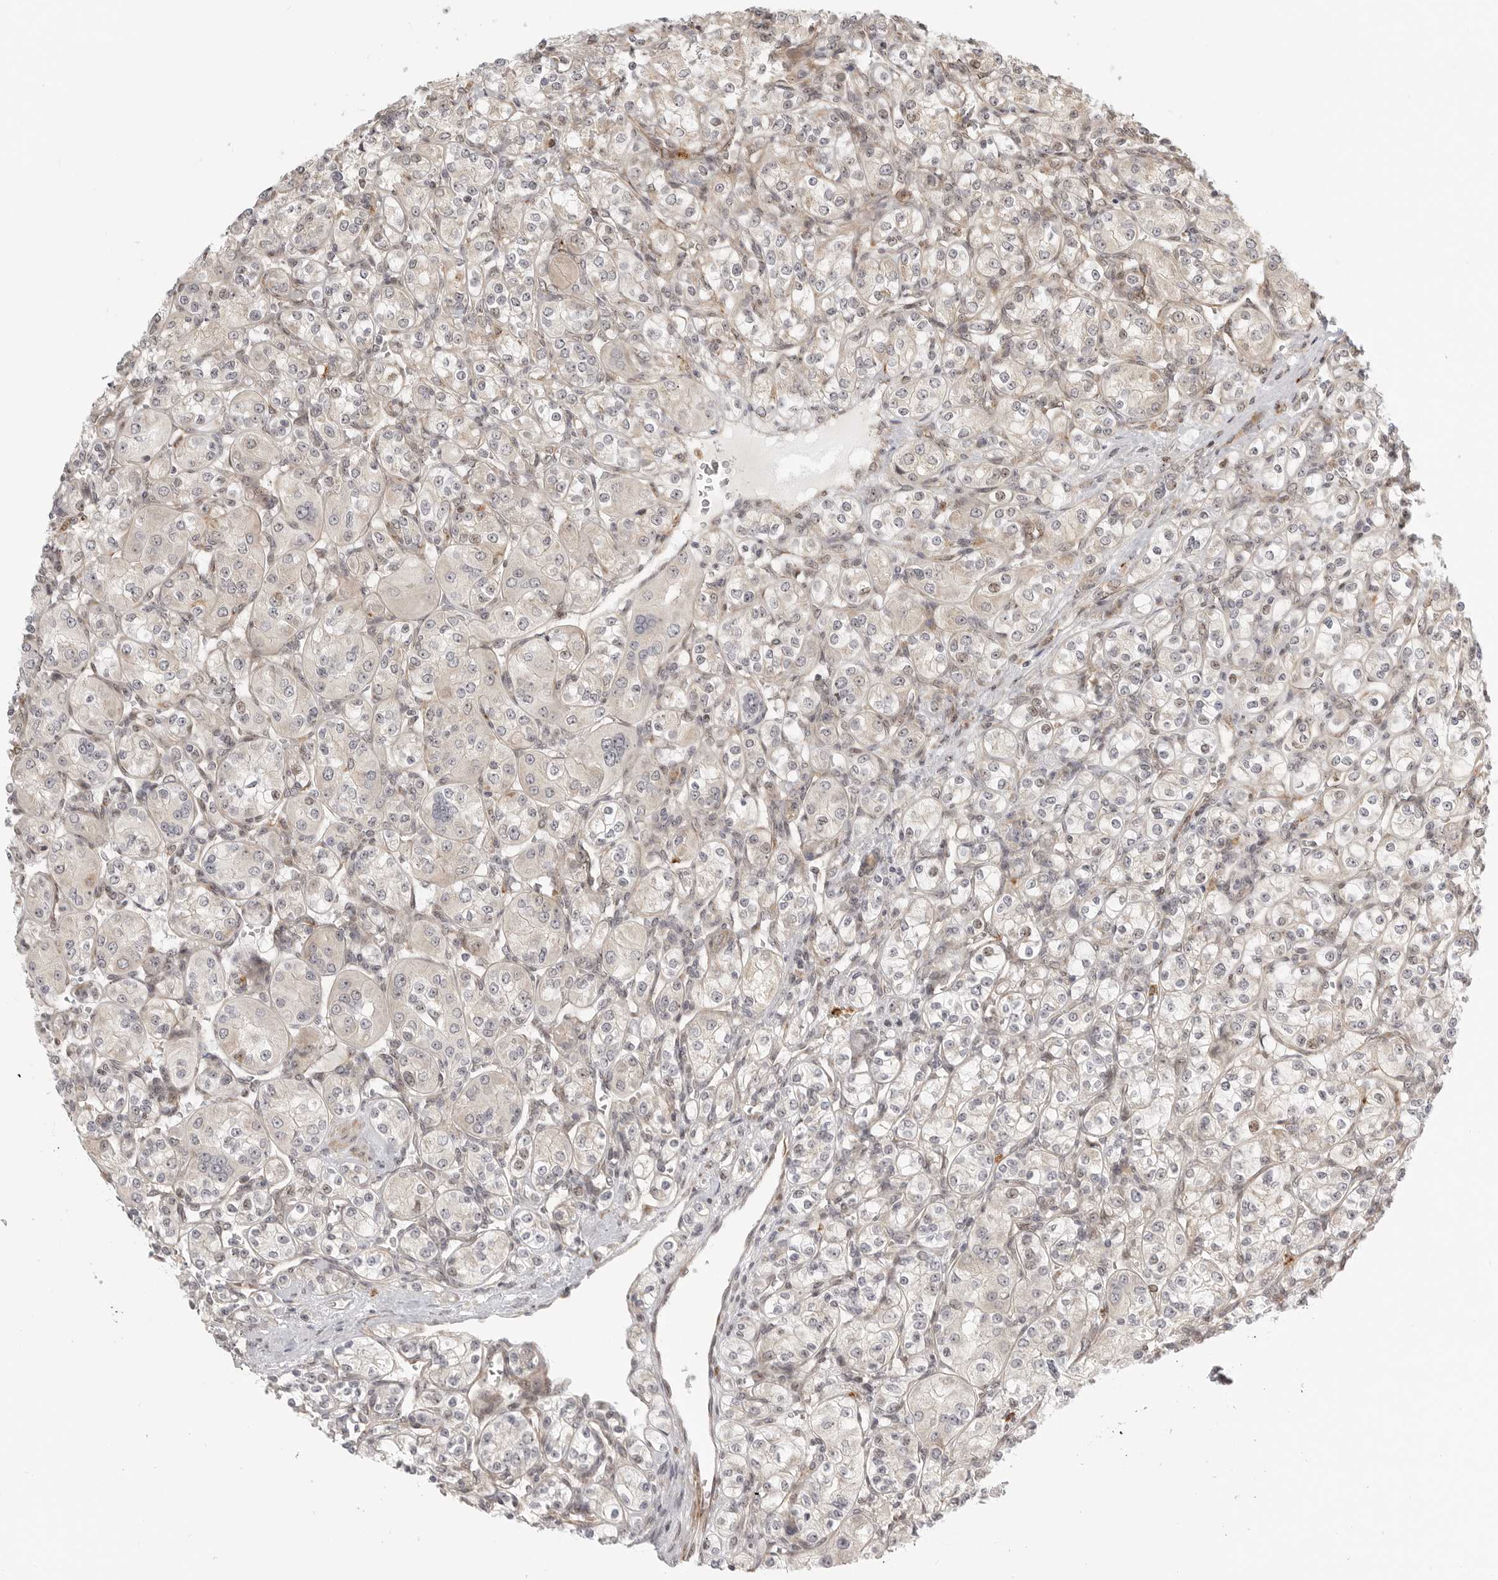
{"staining": {"intensity": "weak", "quantity": "<25%", "location": "cytoplasmic/membranous"}, "tissue": "renal cancer", "cell_type": "Tumor cells", "image_type": "cancer", "snomed": [{"axis": "morphology", "description": "Adenocarcinoma, NOS"}, {"axis": "topography", "description": "Kidney"}], "caption": "DAB (3,3'-diaminobenzidine) immunohistochemical staining of adenocarcinoma (renal) reveals no significant expression in tumor cells. Brightfield microscopy of immunohistochemistry (IHC) stained with DAB (brown) and hematoxylin (blue), captured at high magnification.", "gene": "DSCC1", "patient": {"sex": "male", "age": 77}}